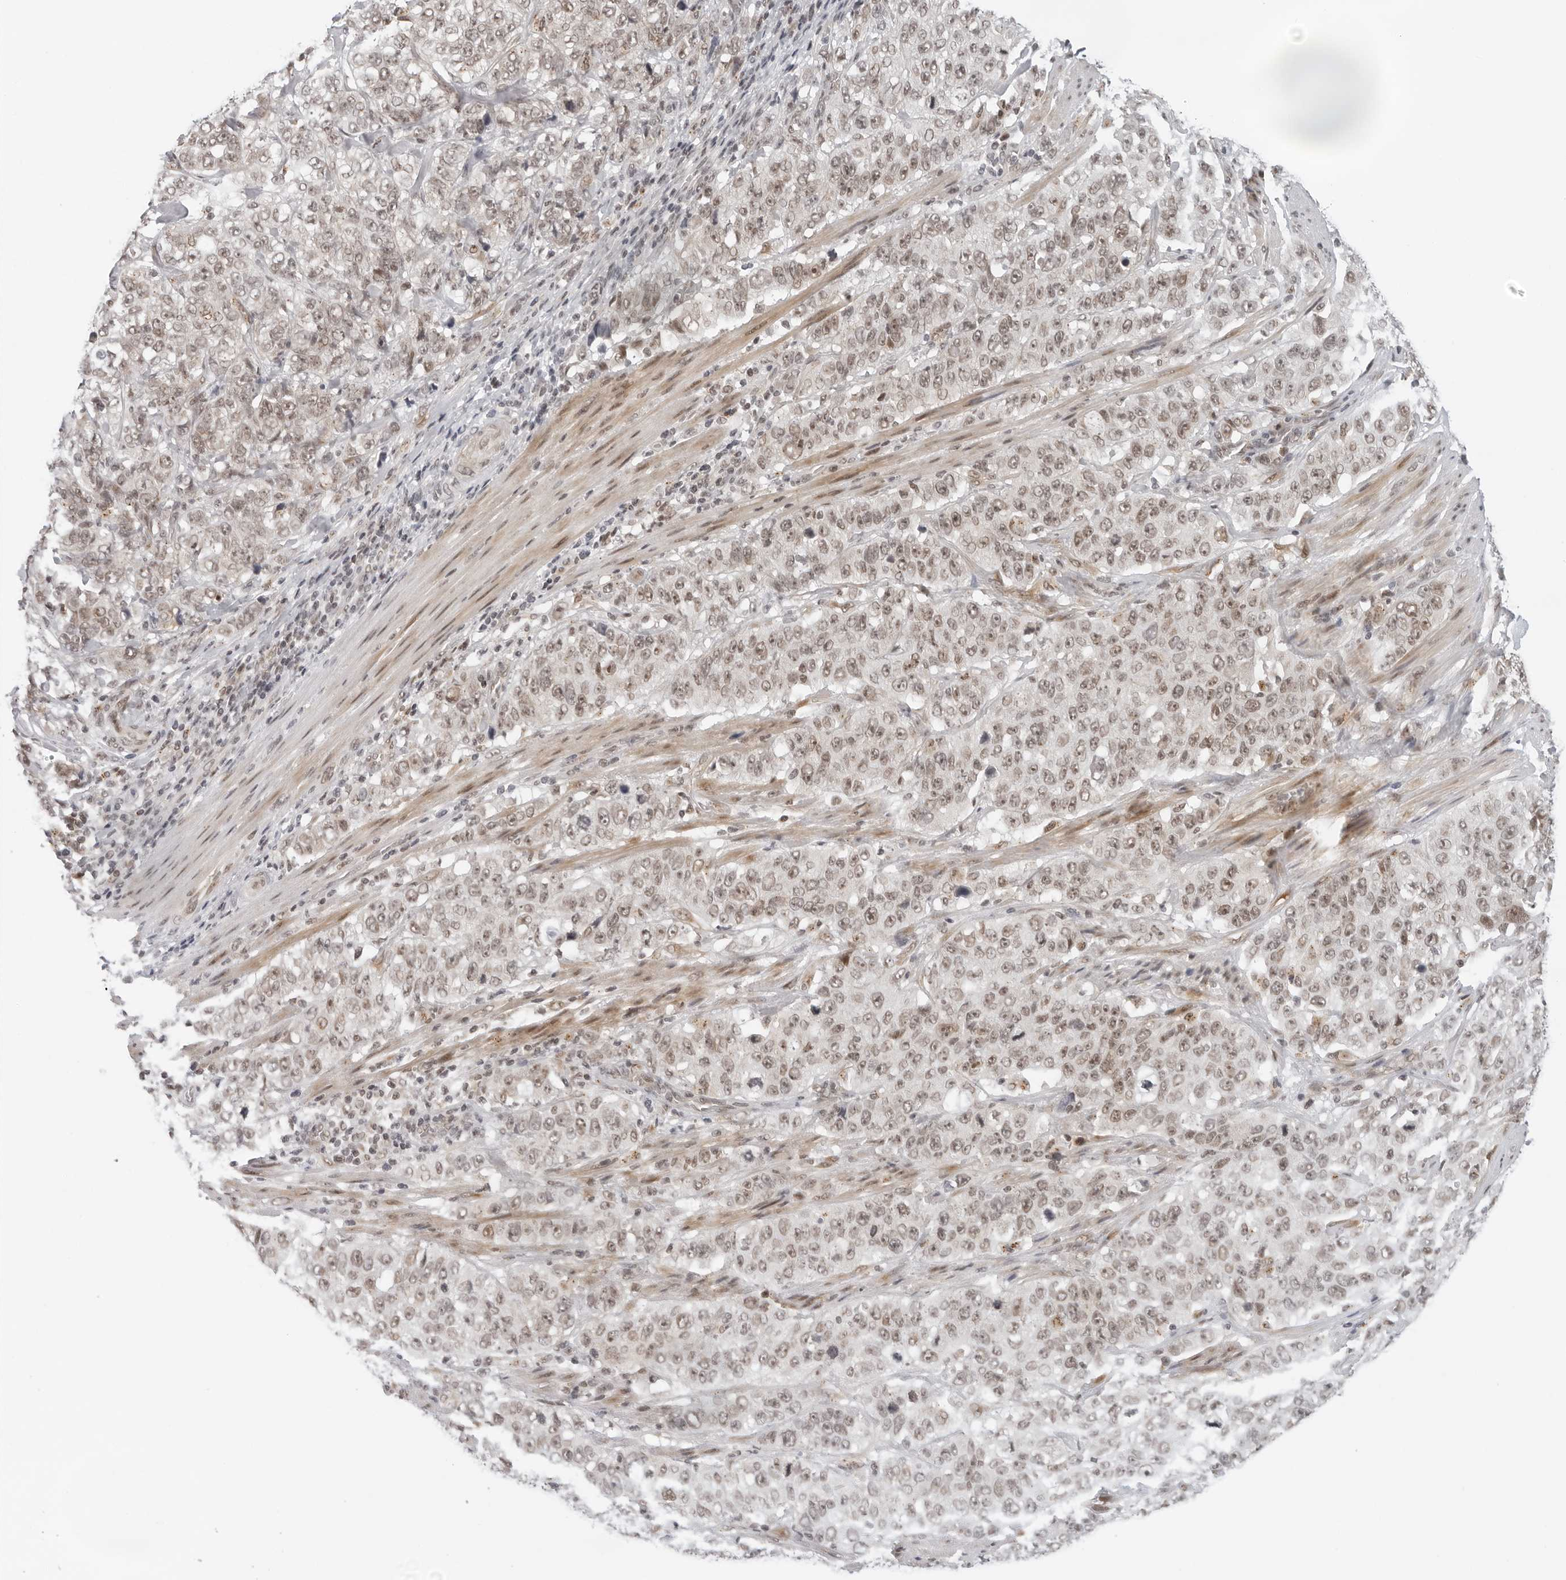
{"staining": {"intensity": "moderate", "quantity": ">75%", "location": "nuclear"}, "tissue": "stomach cancer", "cell_type": "Tumor cells", "image_type": "cancer", "snomed": [{"axis": "morphology", "description": "Adenocarcinoma, NOS"}, {"axis": "topography", "description": "Stomach"}], "caption": "Stomach adenocarcinoma tissue demonstrates moderate nuclear staining in about >75% of tumor cells", "gene": "TOX4", "patient": {"sex": "male", "age": 48}}